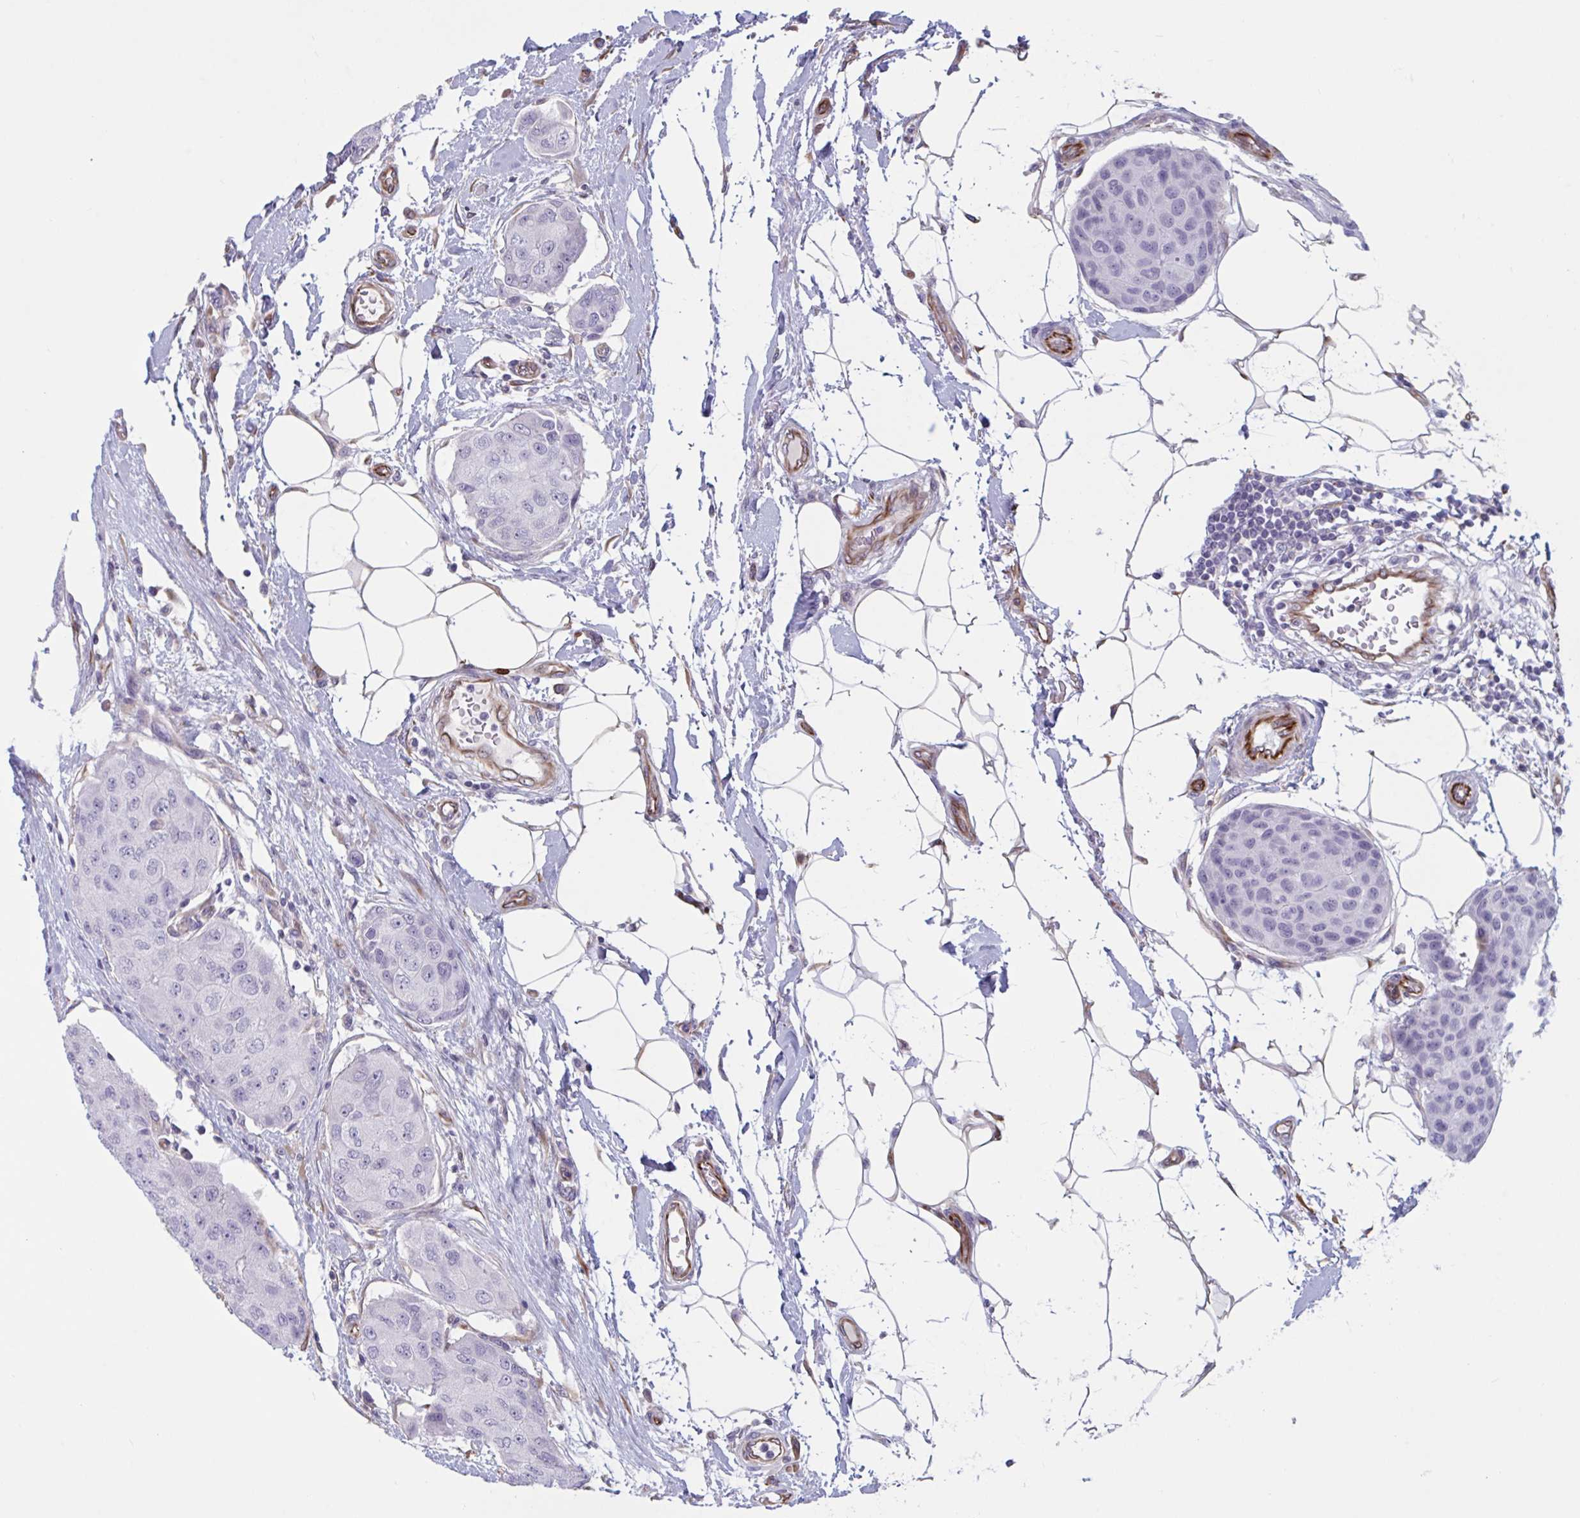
{"staining": {"intensity": "negative", "quantity": "none", "location": "none"}, "tissue": "breast cancer", "cell_type": "Tumor cells", "image_type": "cancer", "snomed": [{"axis": "morphology", "description": "Duct carcinoma"}, {"axis": "topography", "description": "Breast"}, {"axis": "topography", "description": "Lymph node"}], "caption": "IHC image of breast infiltrating ductal carcinoma stained for a protein (brown), which demonstrates no staining in tumor cells.", "gene": "OR1L3", "patient": {"sex": "female", "age": 80}}